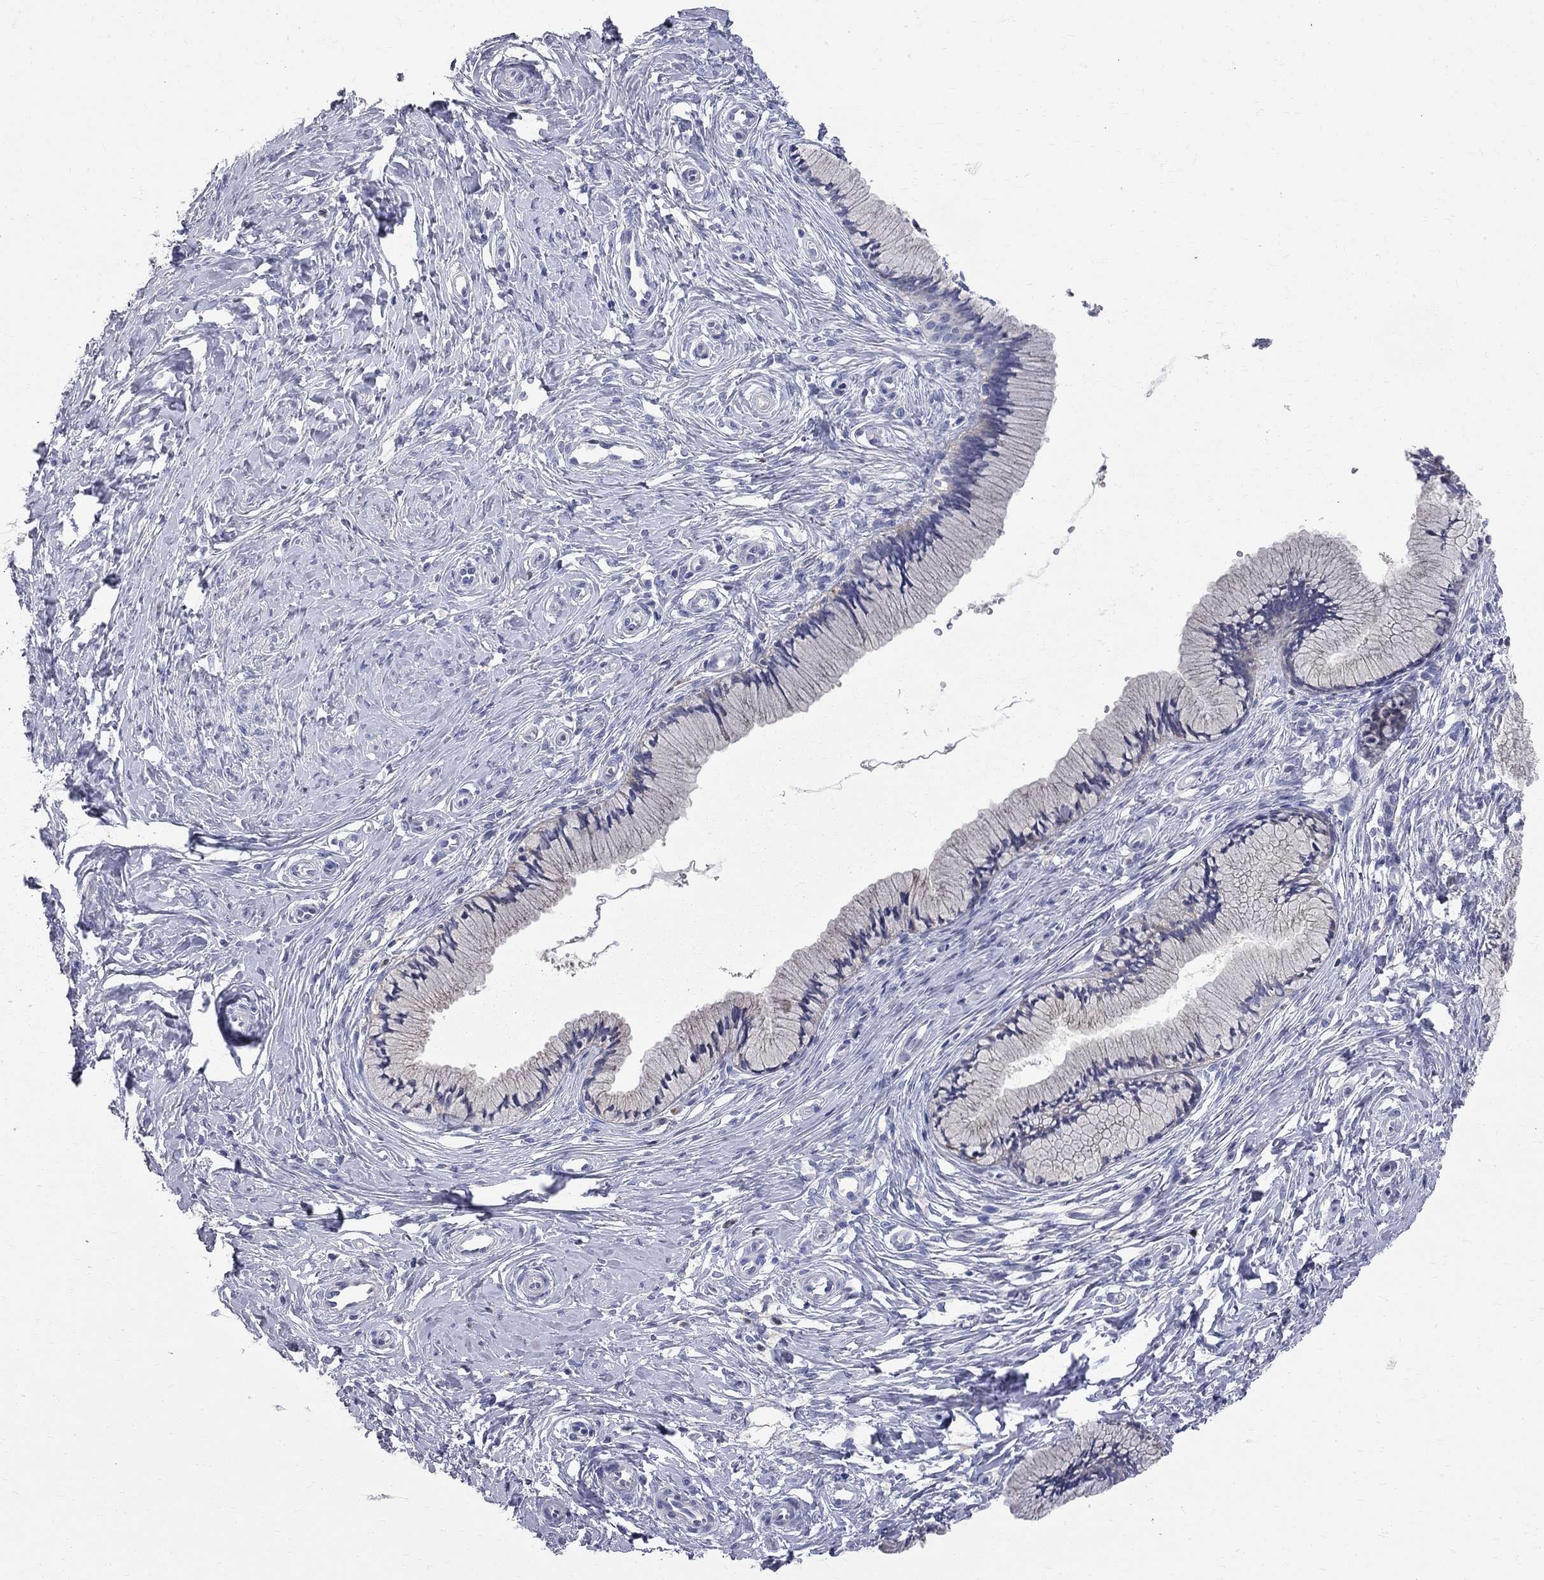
{"staining": {"intensity": "negative", "quantity": "none", "location": "none"}, "tissue": "cervix", "cell_type": "Glandular cells", "image_type": "normal", "snomed": [{"axis": "morphology", "description": "Normal tissue, NOS"}, {"axis": "topography", "description": "Cervix"}], "caption": "Cervix was stained to show a protein in brown. There is no significant staining in glandular cells. (DAB immunohistochemistry (IHC) with hematoxylin counter stain).", "gene": "ACSL1", "patient": {"sex": "female", "age": 37}}